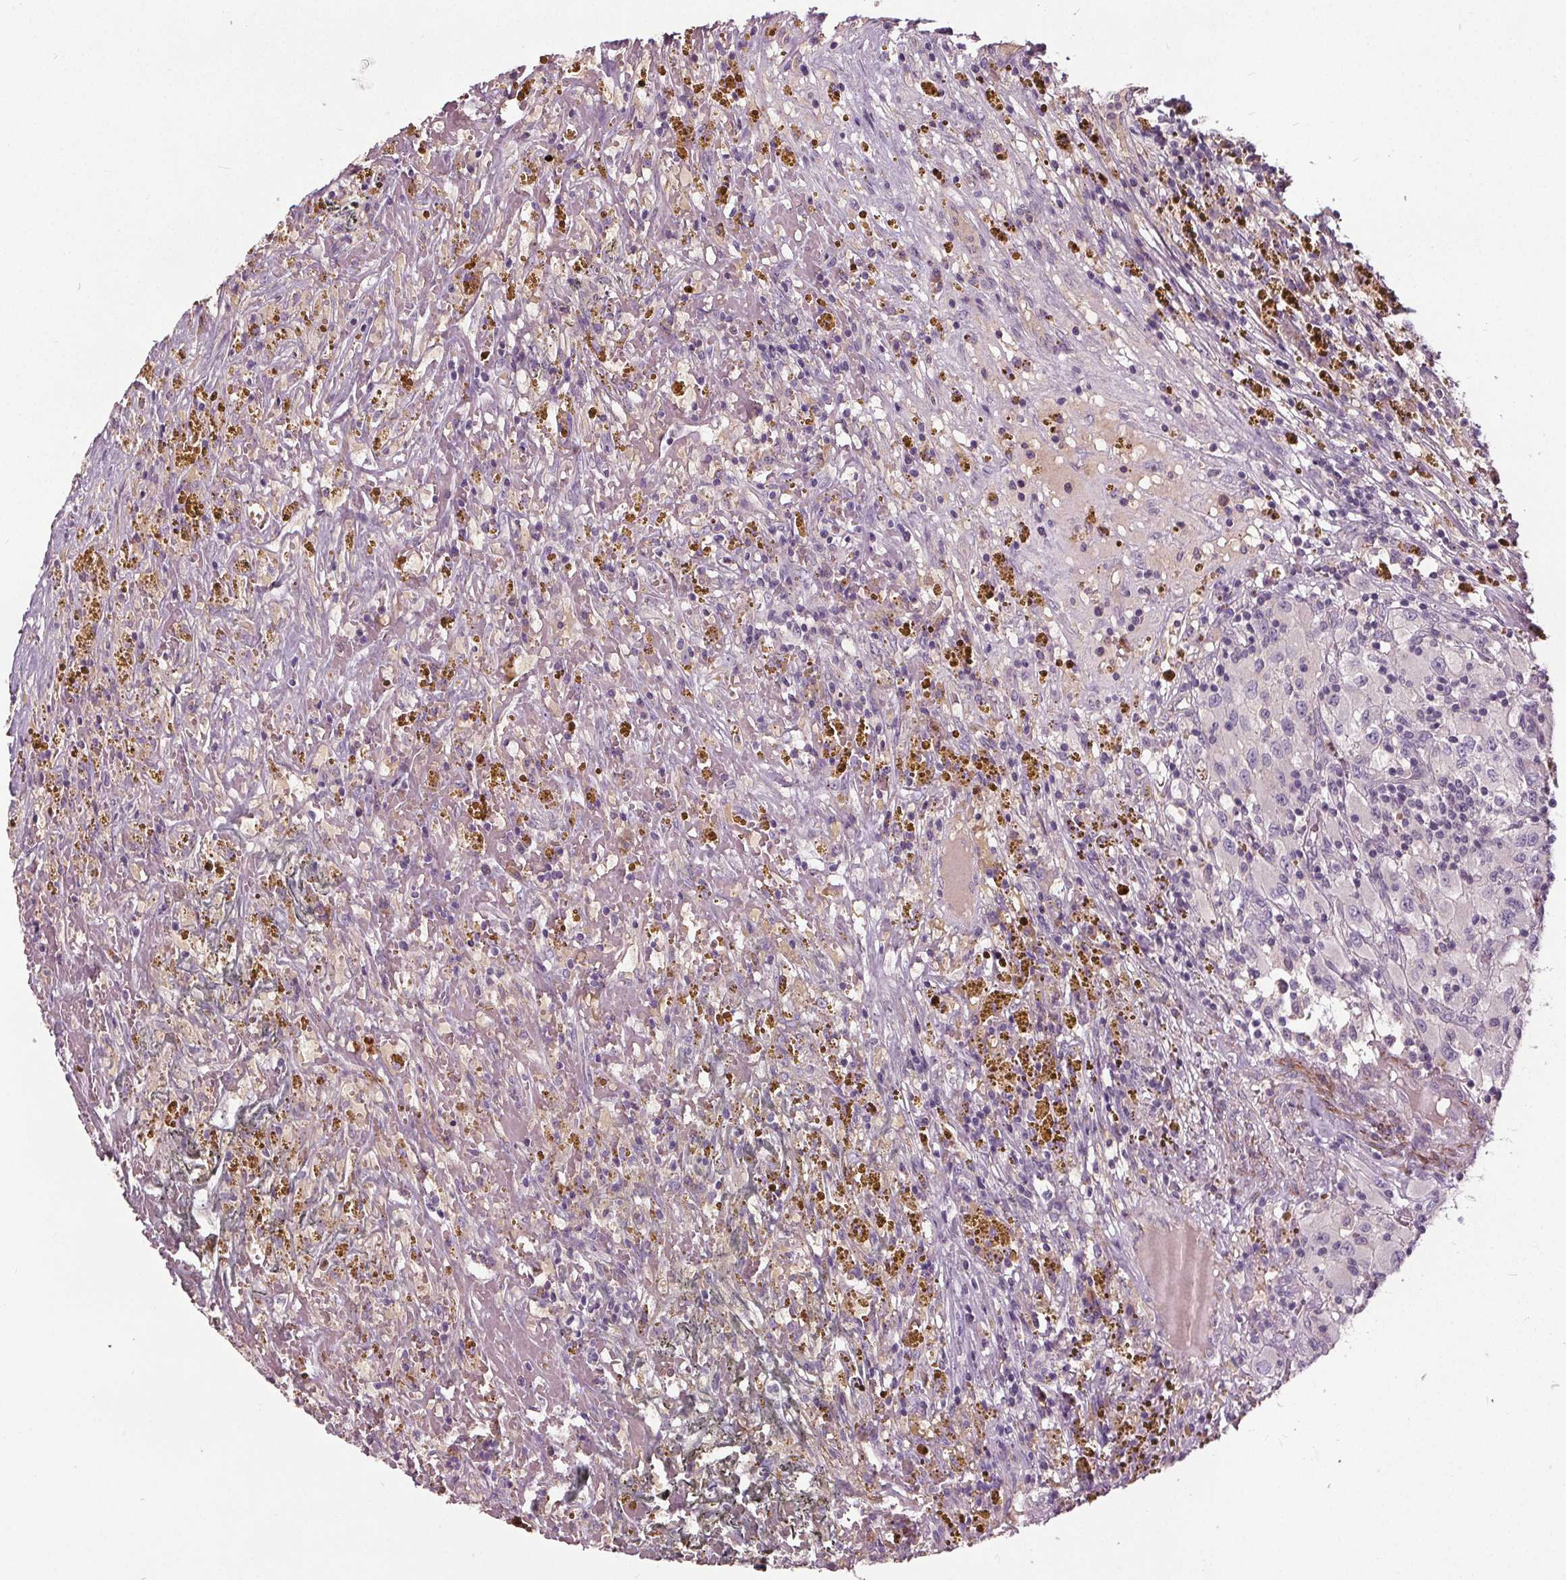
{"staining": {"intensity": "negative", "quantity": "none", "location": "none"}, "tissue": "renal cancer", "cell_type": "Tumor cells", "image_type": "cancer", "snomed": [{"axis": "morphology", "description": "Adenocarcinoma, NOS"}, {"axis": "topography", "description": "Kidney"}], "caption": "Image shows no significant protein staining in tumor cells of adenocarcinoma (renal).", "gene": "PDGFD", "patient": {"sex": "female", "age": 67}}